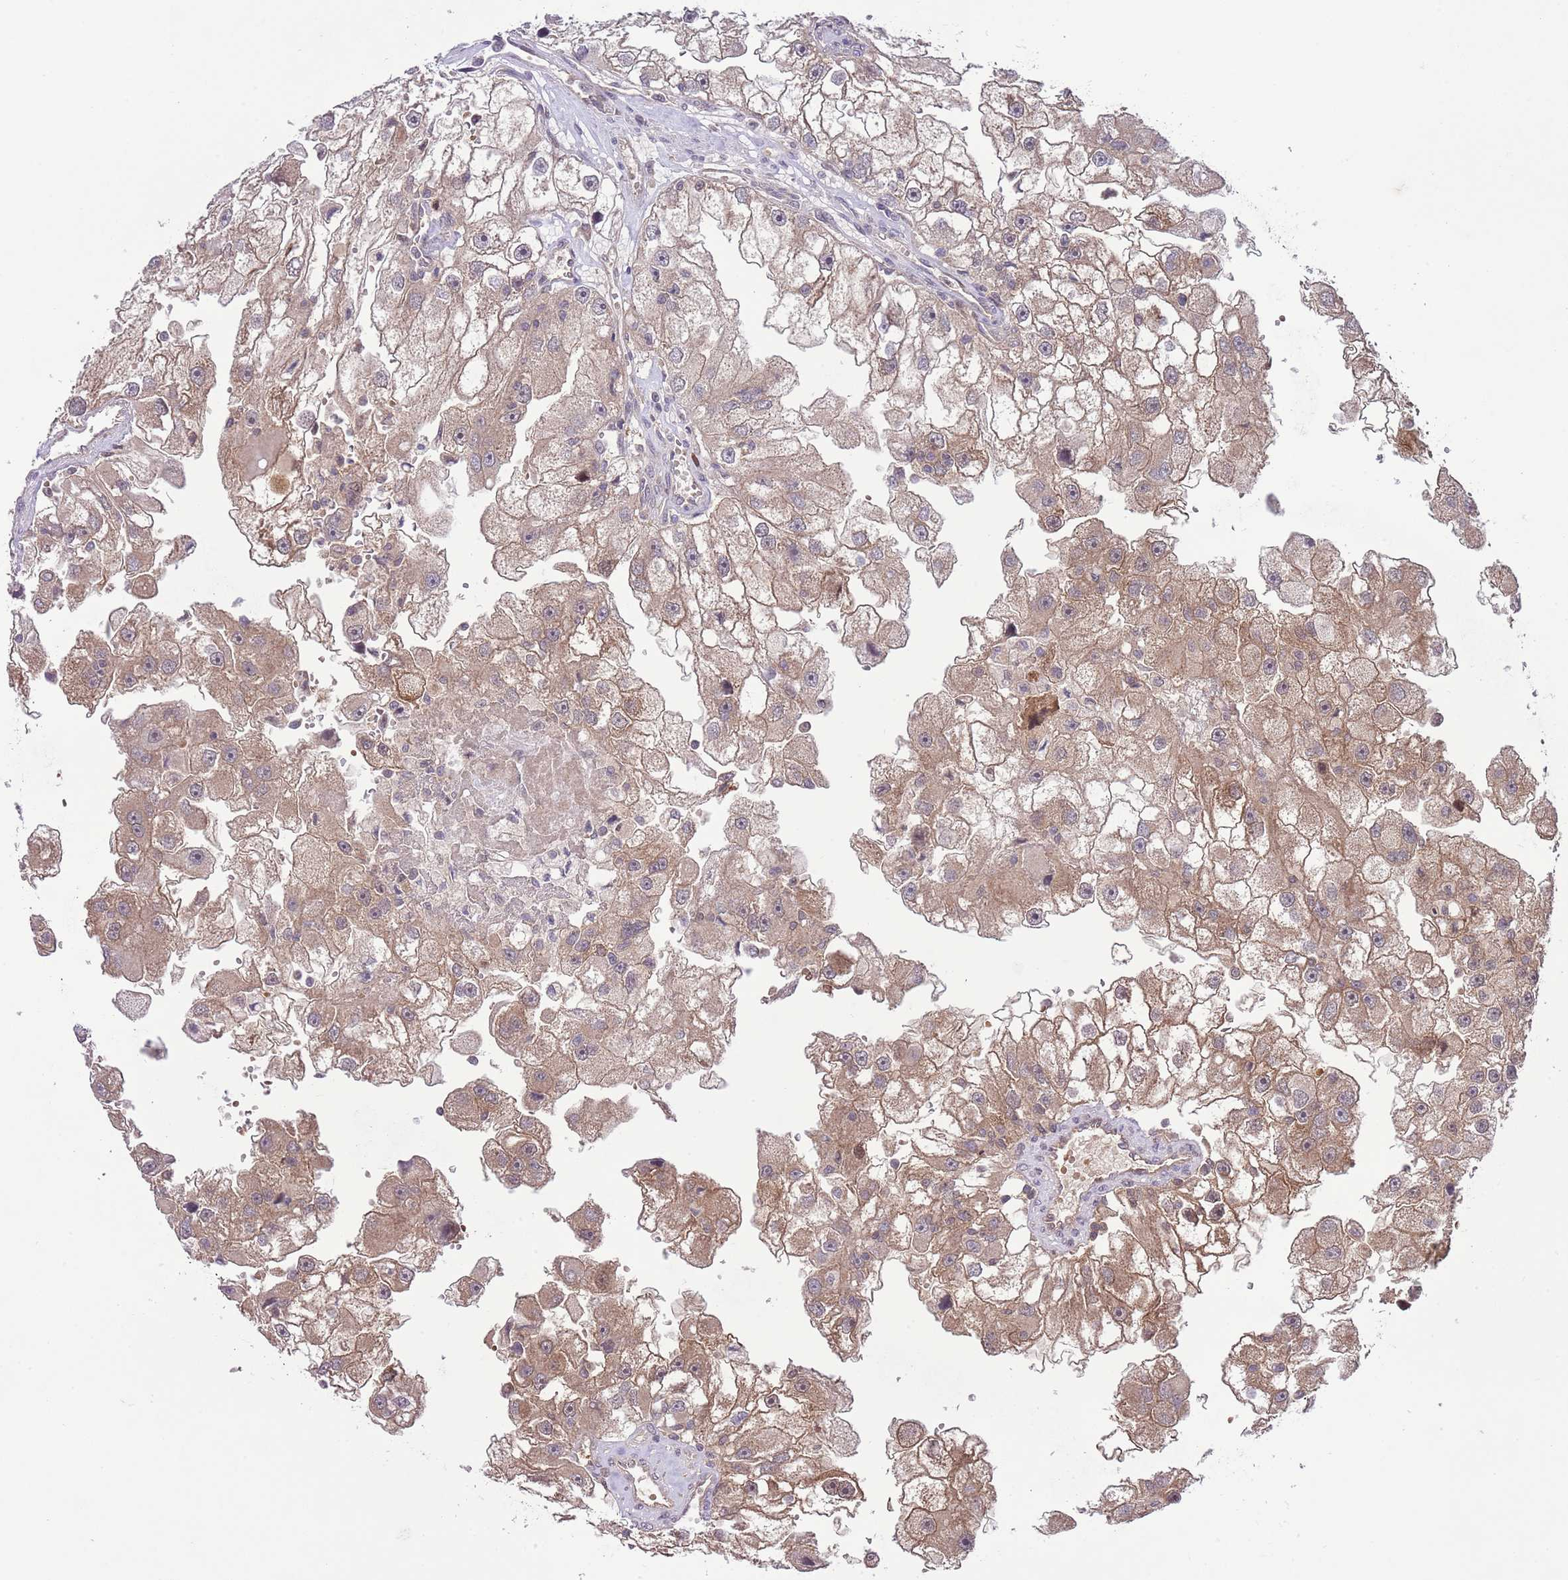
{"staining": {"intensity": "moderate", "quantity": "25%-75%", "location": "cytoplasmic/membranous"}, "tissue": "renal cancer", "cell_type": "Tumor cells", "image_type": "cancer", "snomed": [{"axis": "morphology", "description": "Adenocarcinoma, NOS"}, {"axis": "topography", "description": "Kidney"}], "caption": "The immunohistochemical stain shows moderate cytoplasmic/membranous expression in tumor cells of adenocarcinoma (renal) tissue.", "gene": "HDHD2", "patient": {"sex": "male", "age": 63}}